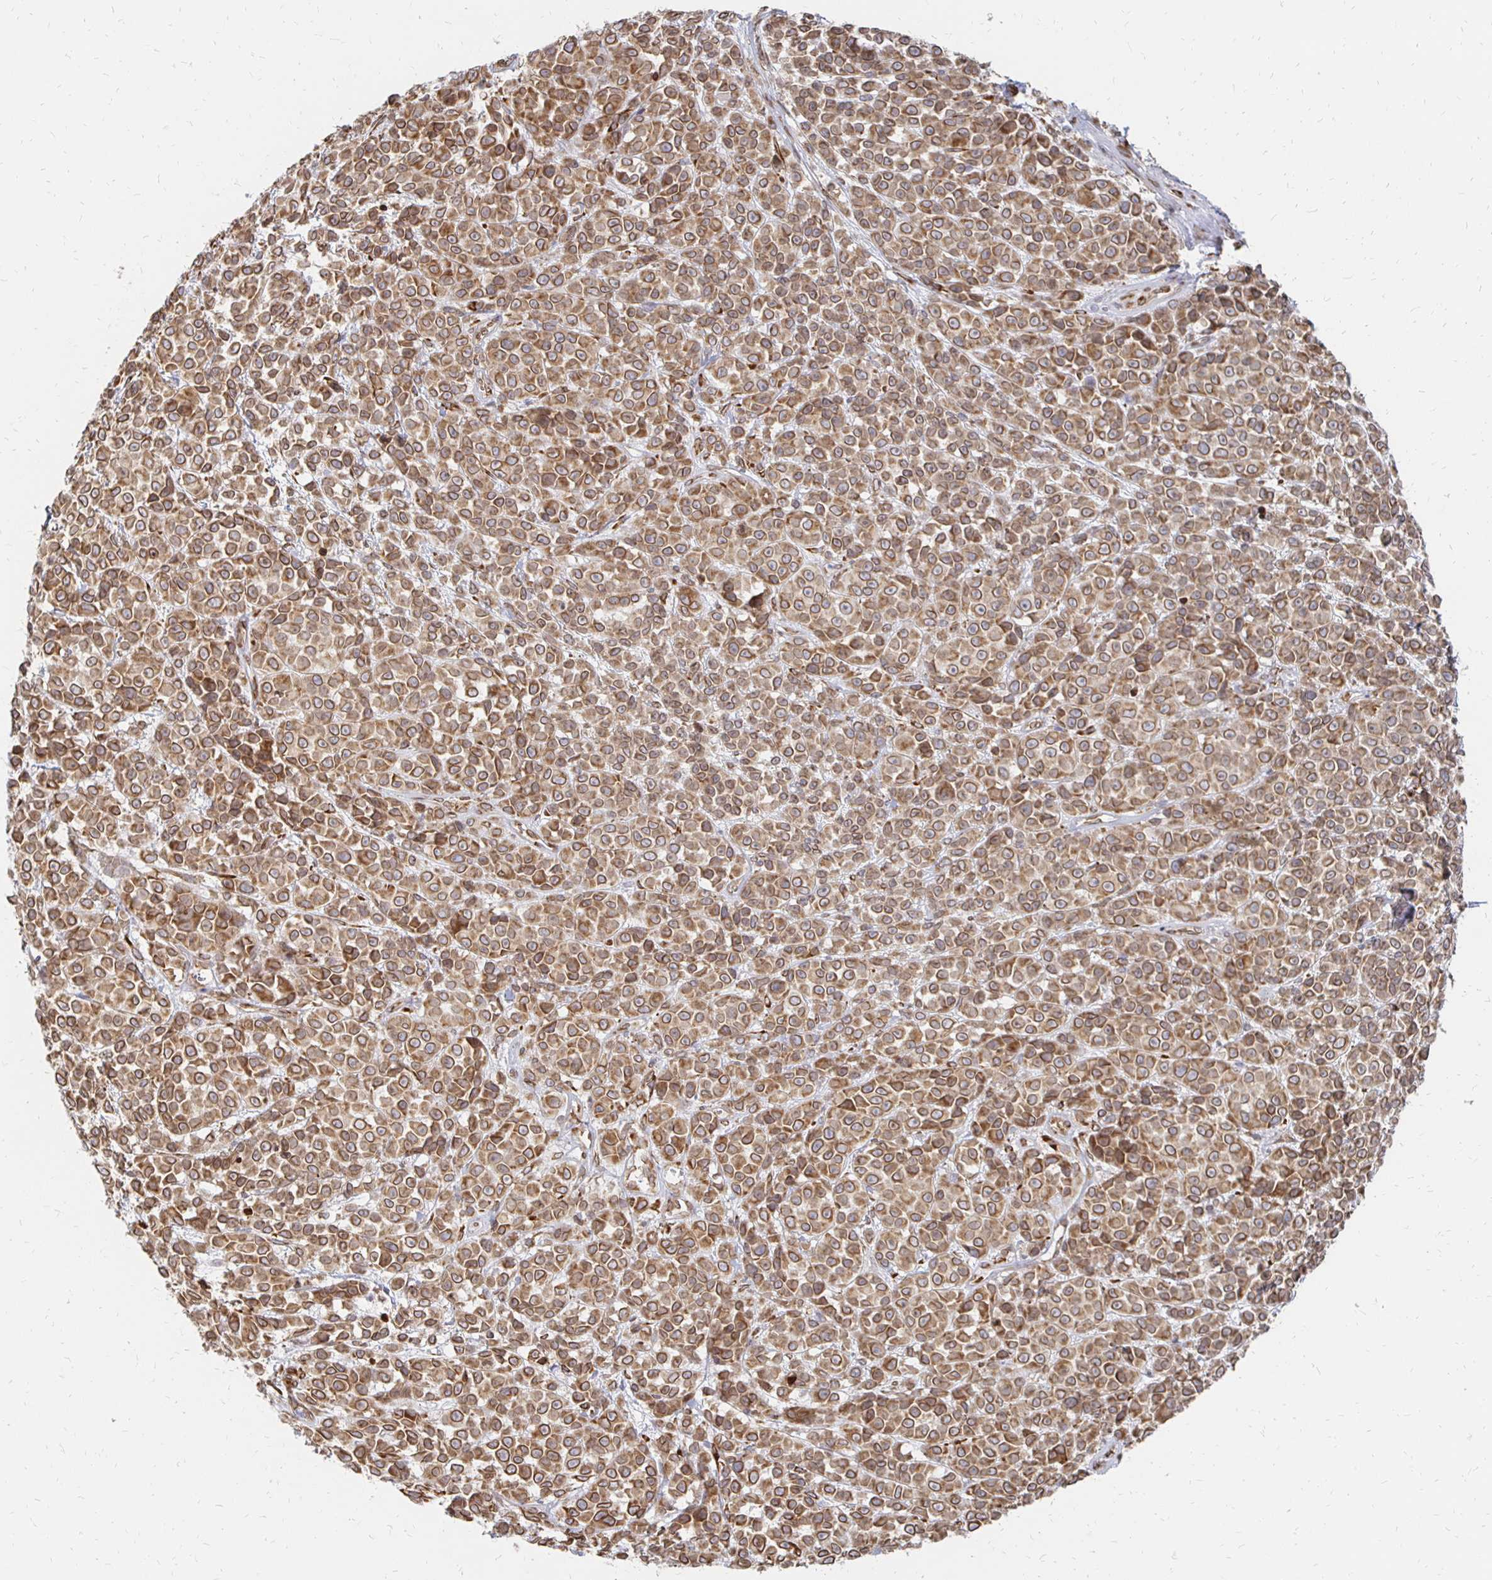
{"staining": {"intensity": "strong", "quantity": ">75%", "location": "cytoplasmic/membranous,nuclear"}, "tissue": "melanoma", "cell_type": "Tumor cells", "image_type": "cancer", "snomed": [{"axis": "morphology", "description": "Malignant melanoma, NOS"}, {"axis": "topography", "description": "Skin"}, {"axis": "topography", "description": "Skin of back"}], "caption": "A histopathology image of melanoma stained for a protein displays strong cytoplasmic/membranous and nuclear brown staining in tumor cells.", "gene": "PELI3", "patient": {"sex": "male", "age": 91}}